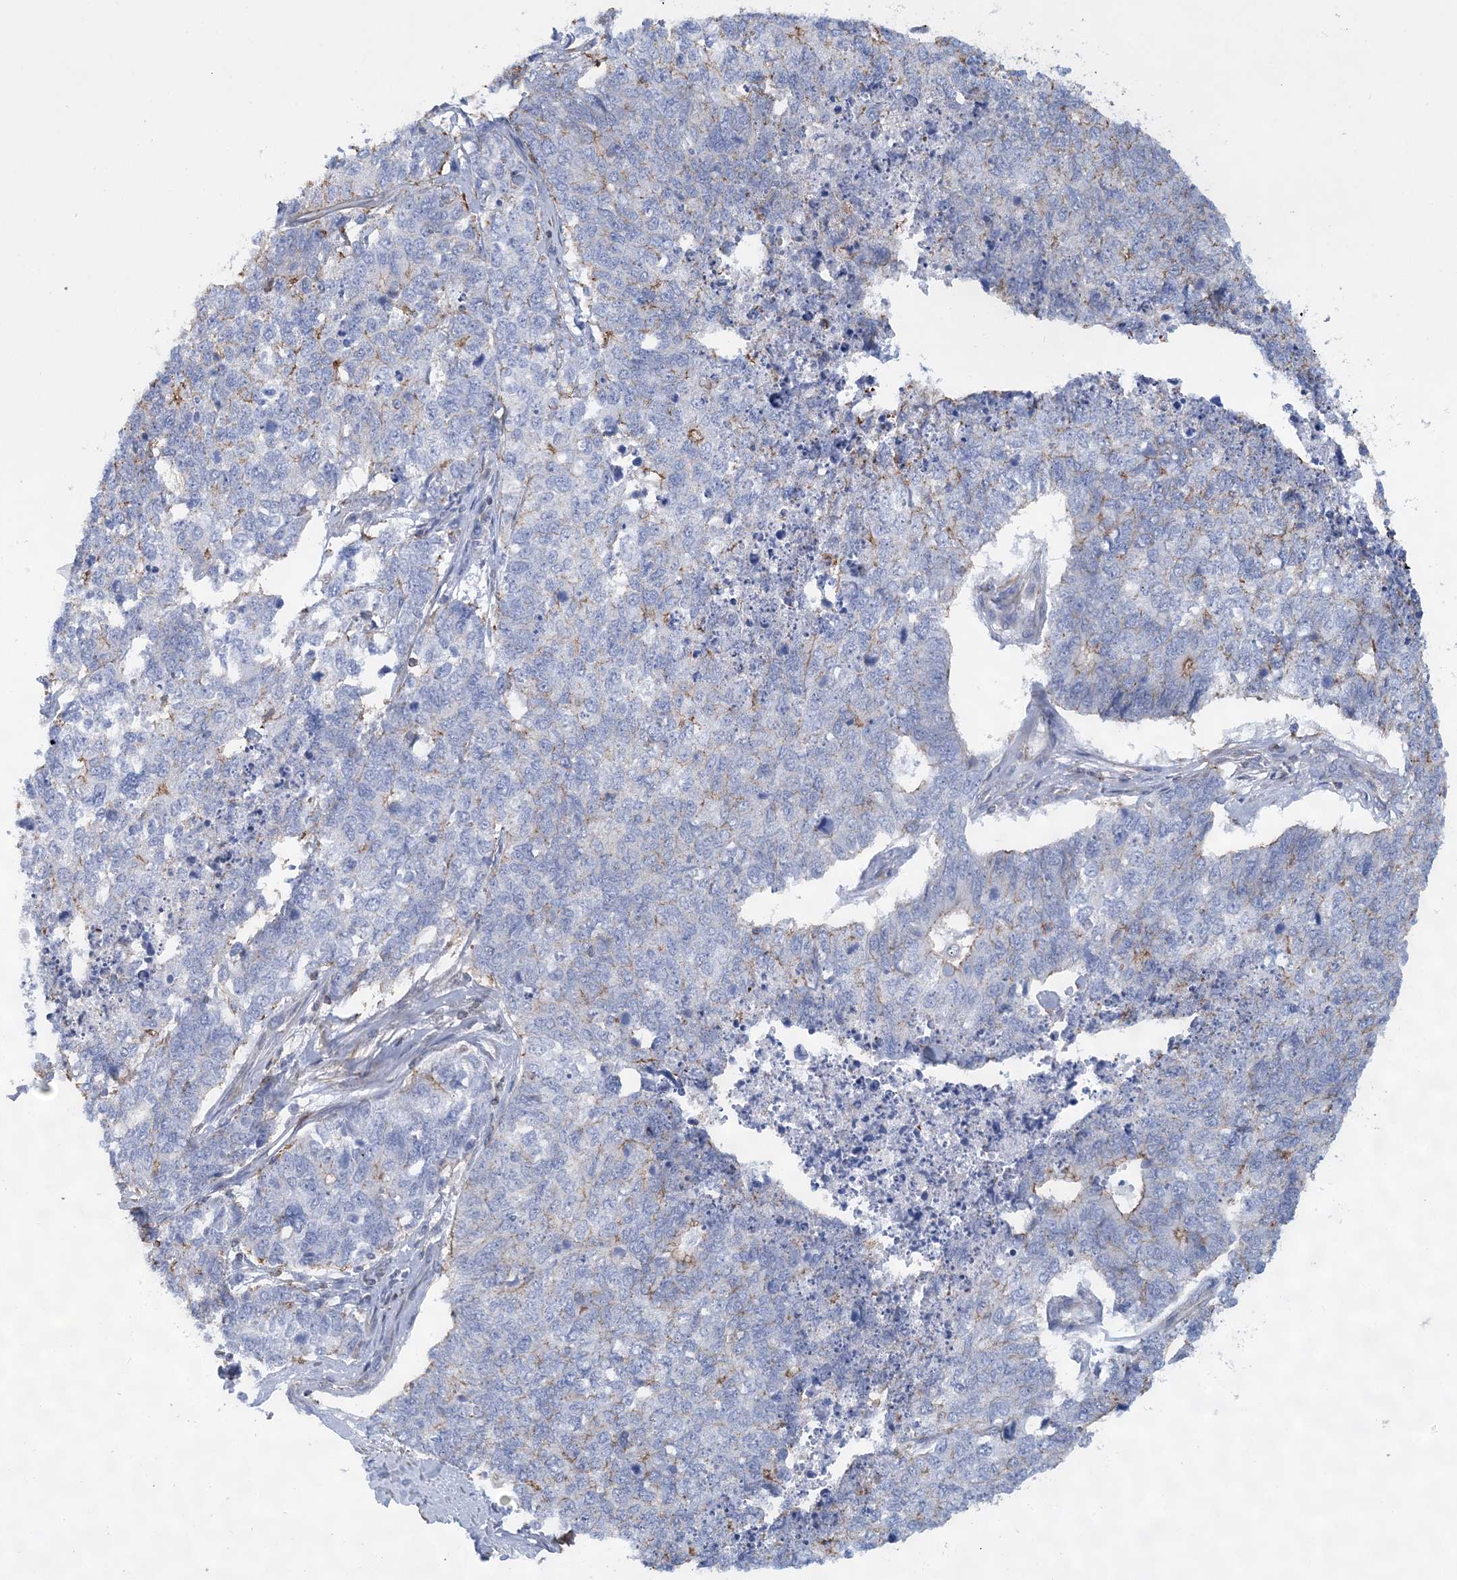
{"staining": {"intensity": "weak", "quantity": "<25%", "location": "cytoplasmic/membranous"}, "tissue": "cervical cancer", "cell_type": "Tumor cells", "image_type": "cancer", "snomed": [{"axis": "morphology", "description": "Squamous cell carcinoma, NOS"}, {"axis": "topography", "description": "Cervix"}], "caption": "Immunohistochemical staining of cervical cancer (squamous cell carcinoma) reveals no significant positivity in tumor cells. (DAB immunohistochemistry, high magnification).", "gene": "C11orf21", "patient": {"sex": "female", "age": 63}}